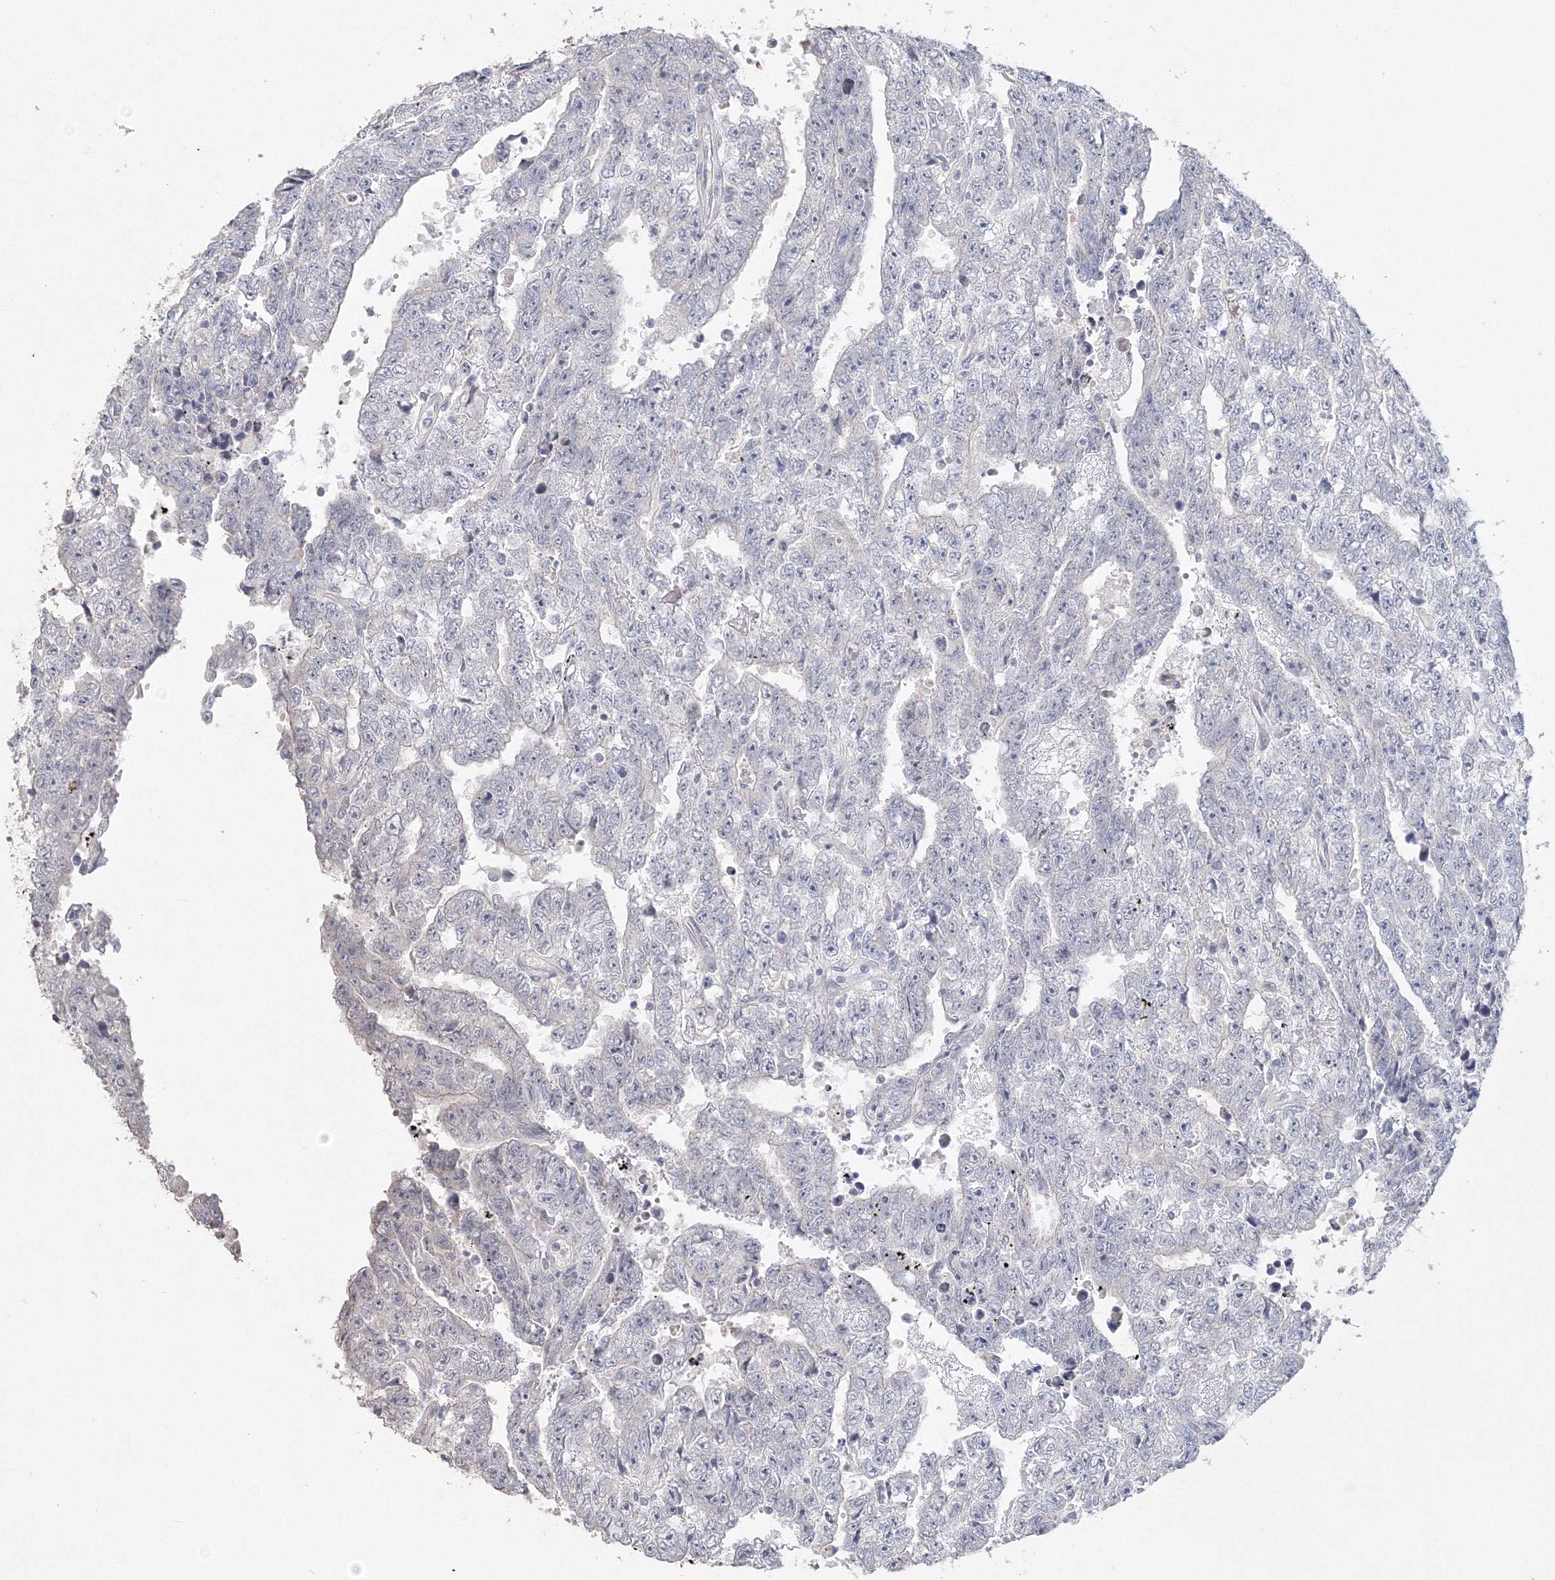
{"staining": {"intensity": "negative", "quantity": "none", "location": "none"}, "tissue": "testis cancer", "cell_type": "Tumor cells", "image_type": "cancer", "snomed": [{"axis": "morphology", "description": "Carcinoma, Embryonal, NOS"}, {"axis": "topography", "description": "Testis"}], "caption": "This is an immunohistochemistry micrograph of testis embryonal carcinoma. There is no positivity in tumor cells.", "gene": "TACC2", "patient": {"sex": "male", "age": 25}}